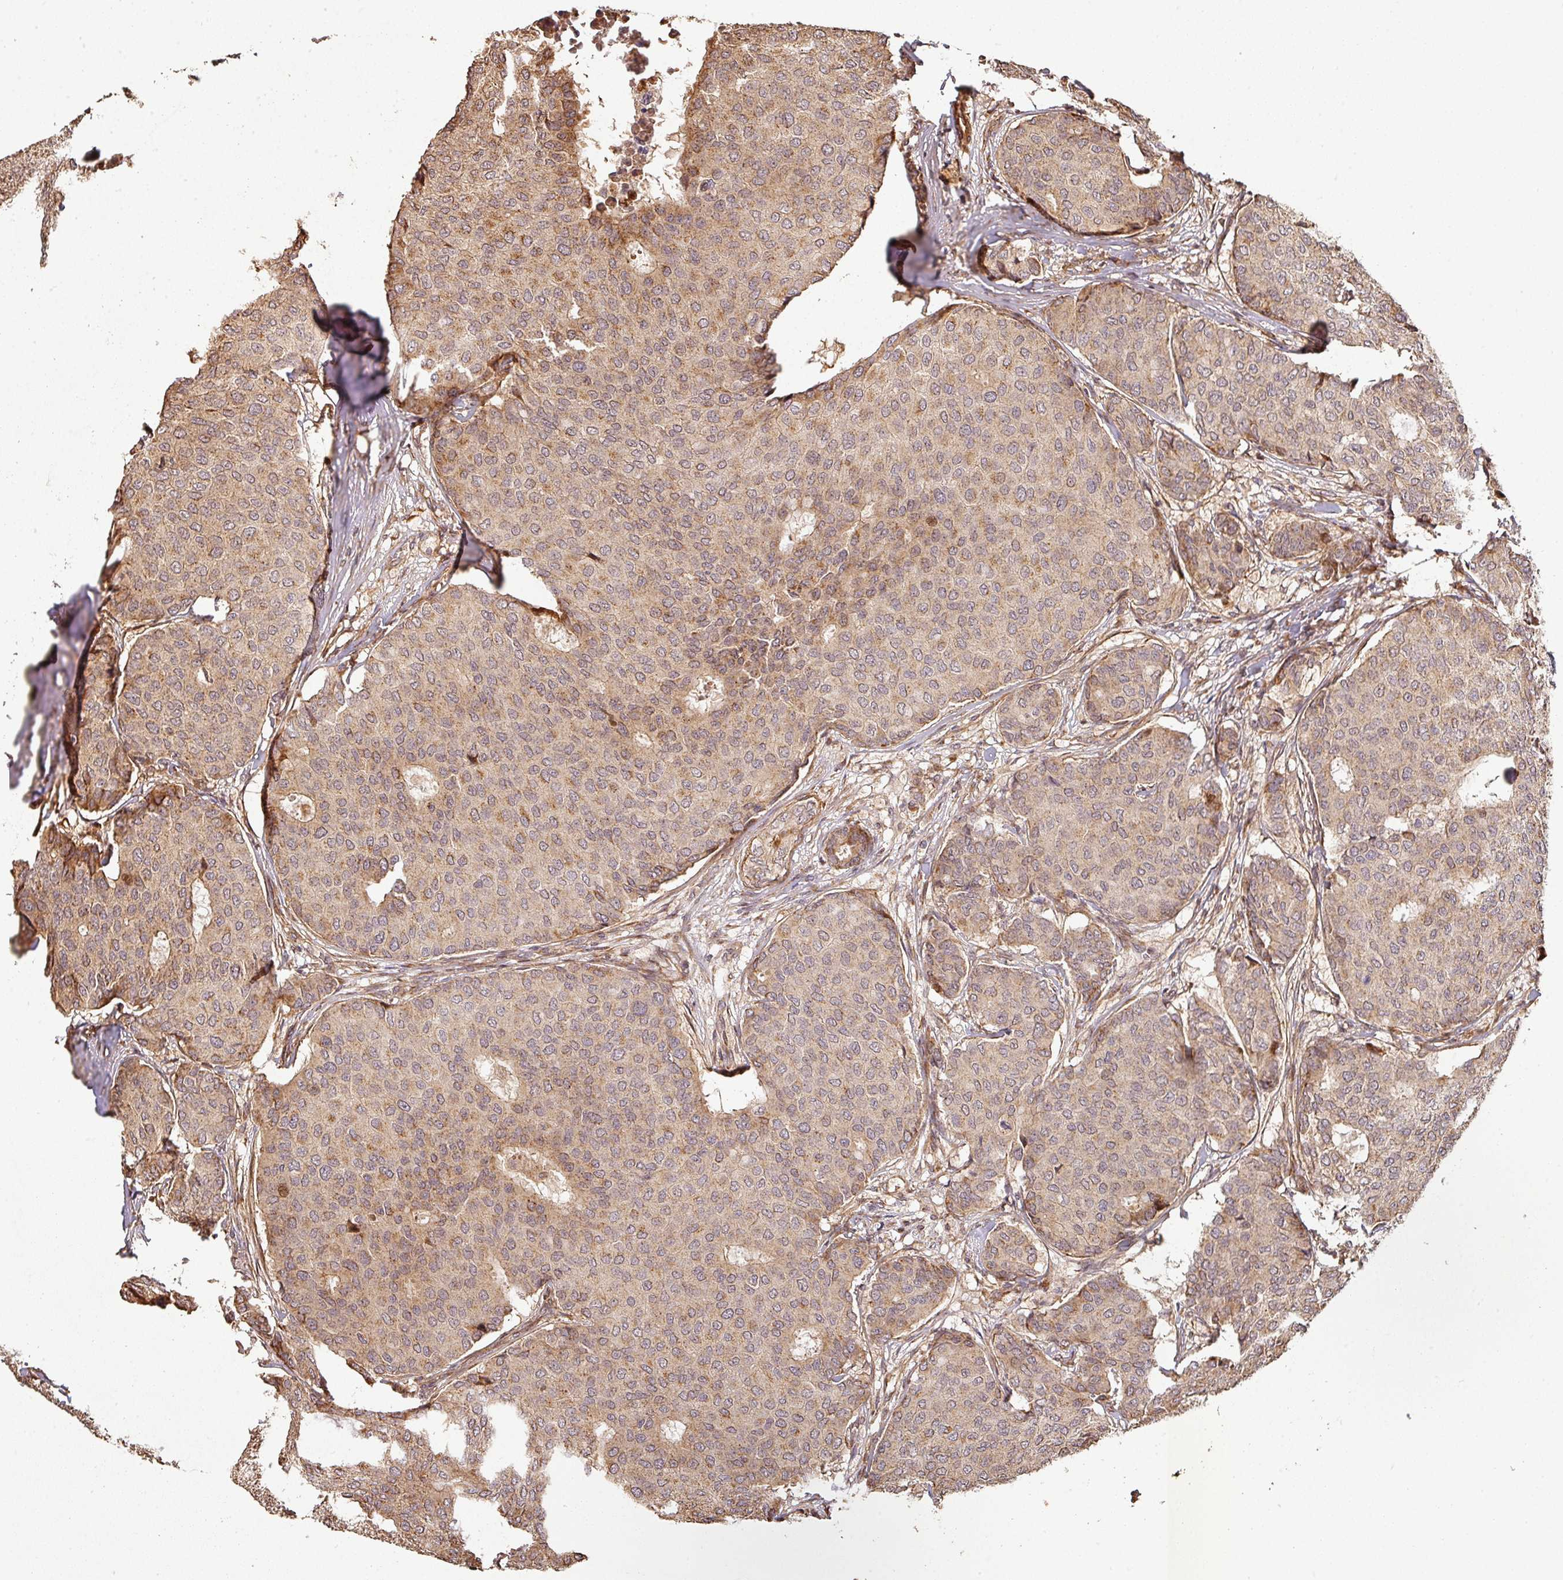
{"staining": {"intensity": "moderate", "quantity": ">75%", "location": "cytoplasmic/membranous"}, "tissue": "breast cancer", "cell_type": "Tumor cells", "image_type": "cancer", "snomed": [{"axis": "morphology", "description": "Duct carcinoma"}, {"axis": "topography", "description": "Breast"}], "caption": "Immunohistochemistry staining of breast cancer (invasive ductal carcinoma), which exhibits medium levels of moderate cytoplasmic/membranous expression in approximately >75% of tumor cells indicating moderate cytoplasmic/membranous protein positivity. The staining was performed using DAB (3,3'-diaminobenzidine) (brown) for protein detection and nuclei were counterstained in hematoxylin (blue).", "gene": "BPIFB3", "patient": {"sex": "female", "age": 75}}